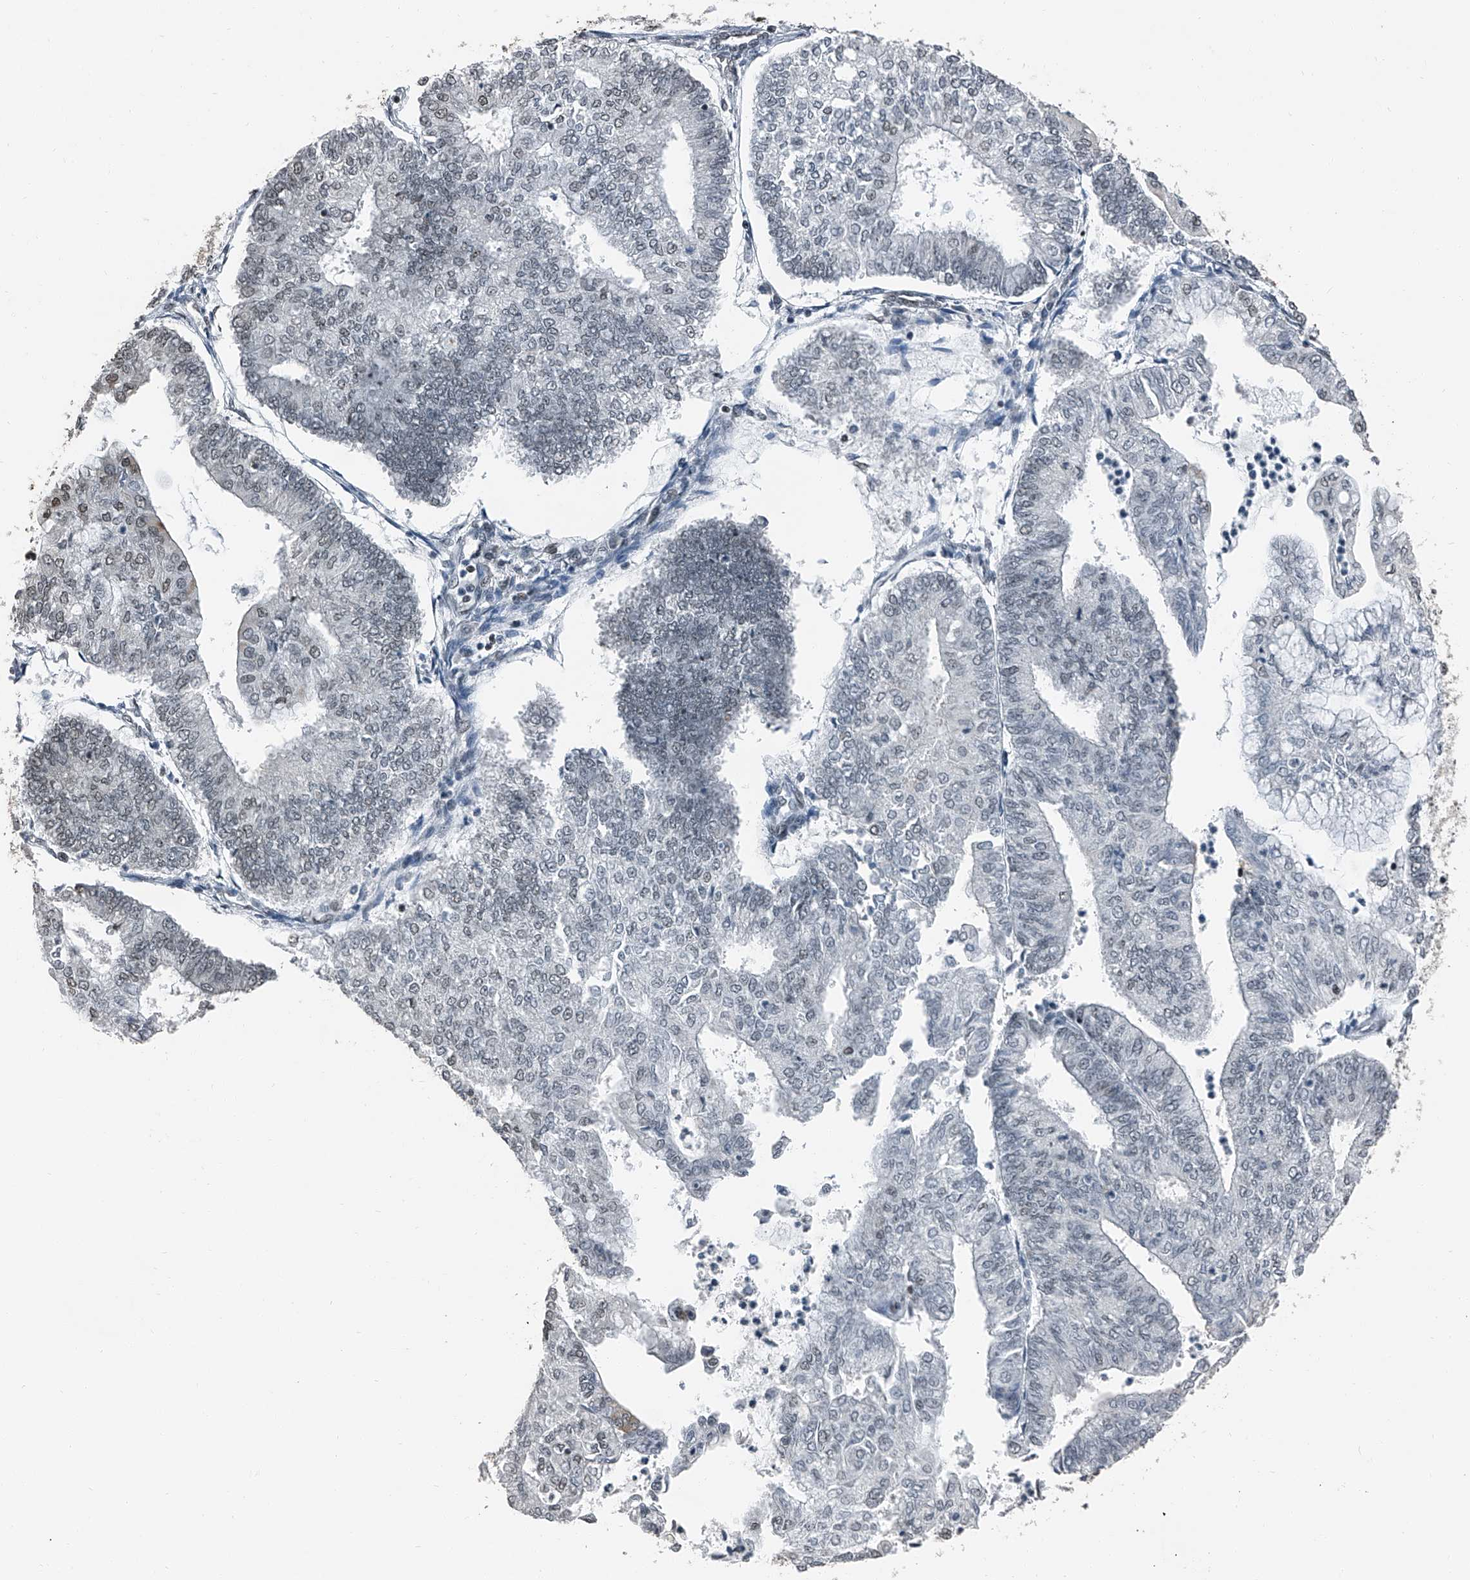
{"staining": {"intensity": "weak", "quantity": "25%-75%", "location": "nuclear"}, "tissue": "endometrial cancer", "cell_type": "Tumor cells", "image_type": "cancer", "snomed": [{"axis": "morphology", "description": "Adenocarcinoma, NOS"}, {"axis": "topography", "description": "Endometrium"}], "caption": "This histopathology image reveals IHC staining of endometrial adenocarcinoma, with low weak nuclear expression in about 25%-75% of tumor cells.", "gene": "TCOF1", "patient": {"sex": "female", "age": 59}}